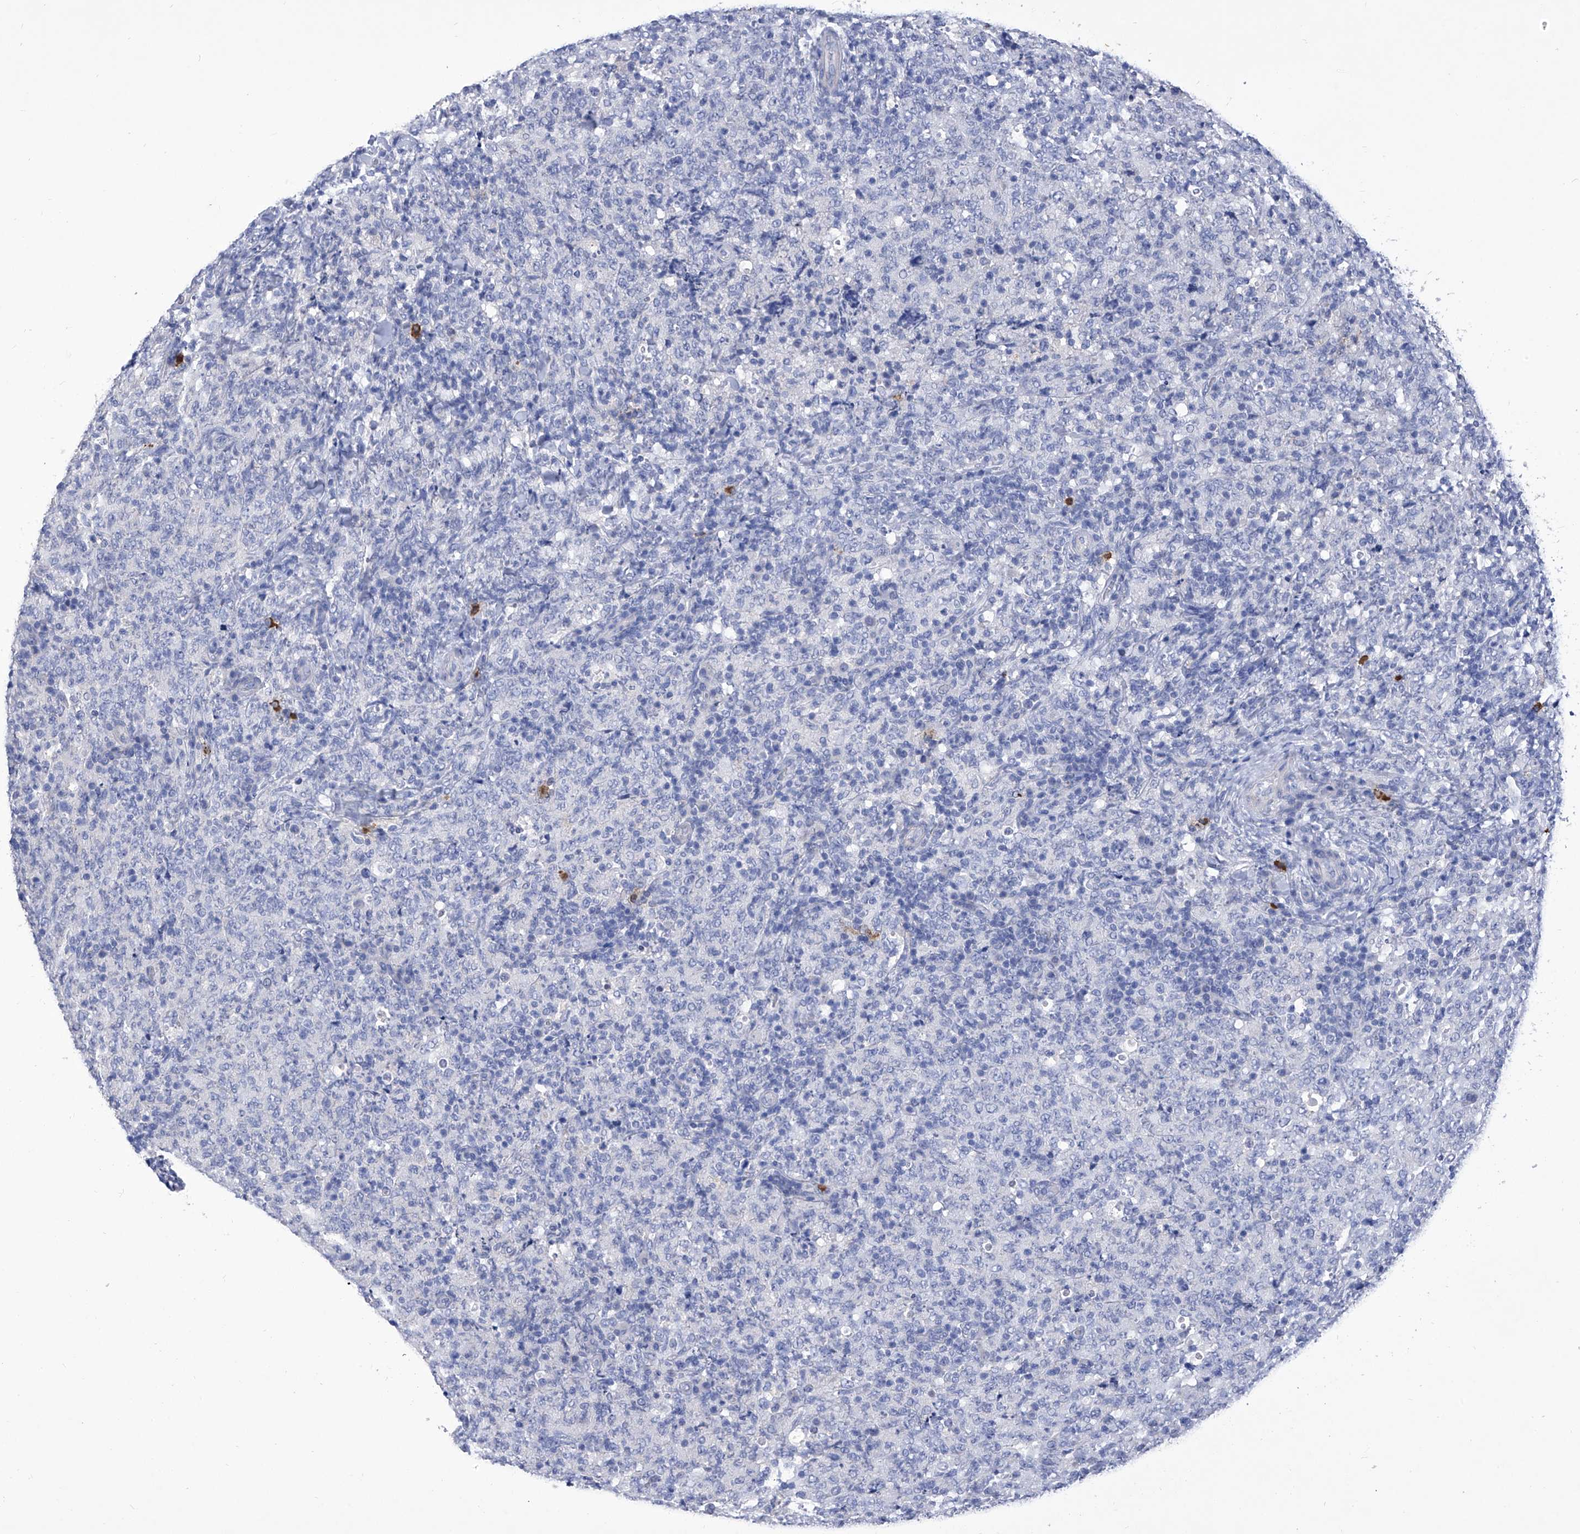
{"staining": {"intensity": "negative", "quantity": "none", "location": "none"}, "tissue": "lymphoma", "cell_type": "Tumor cells", "image_type": "cancer", "snomed": [{"axis": "morphology", "description": "Malignant lymphoma, non-Hodgkin's type, High grade"}, {"axis": "topography", "description": "Tonsil"}], "caption": "The image shows no staining of tumor cells in lymphoma.", "gene": "IFNL2", "patient": {"sex": "female", "age": 36}}